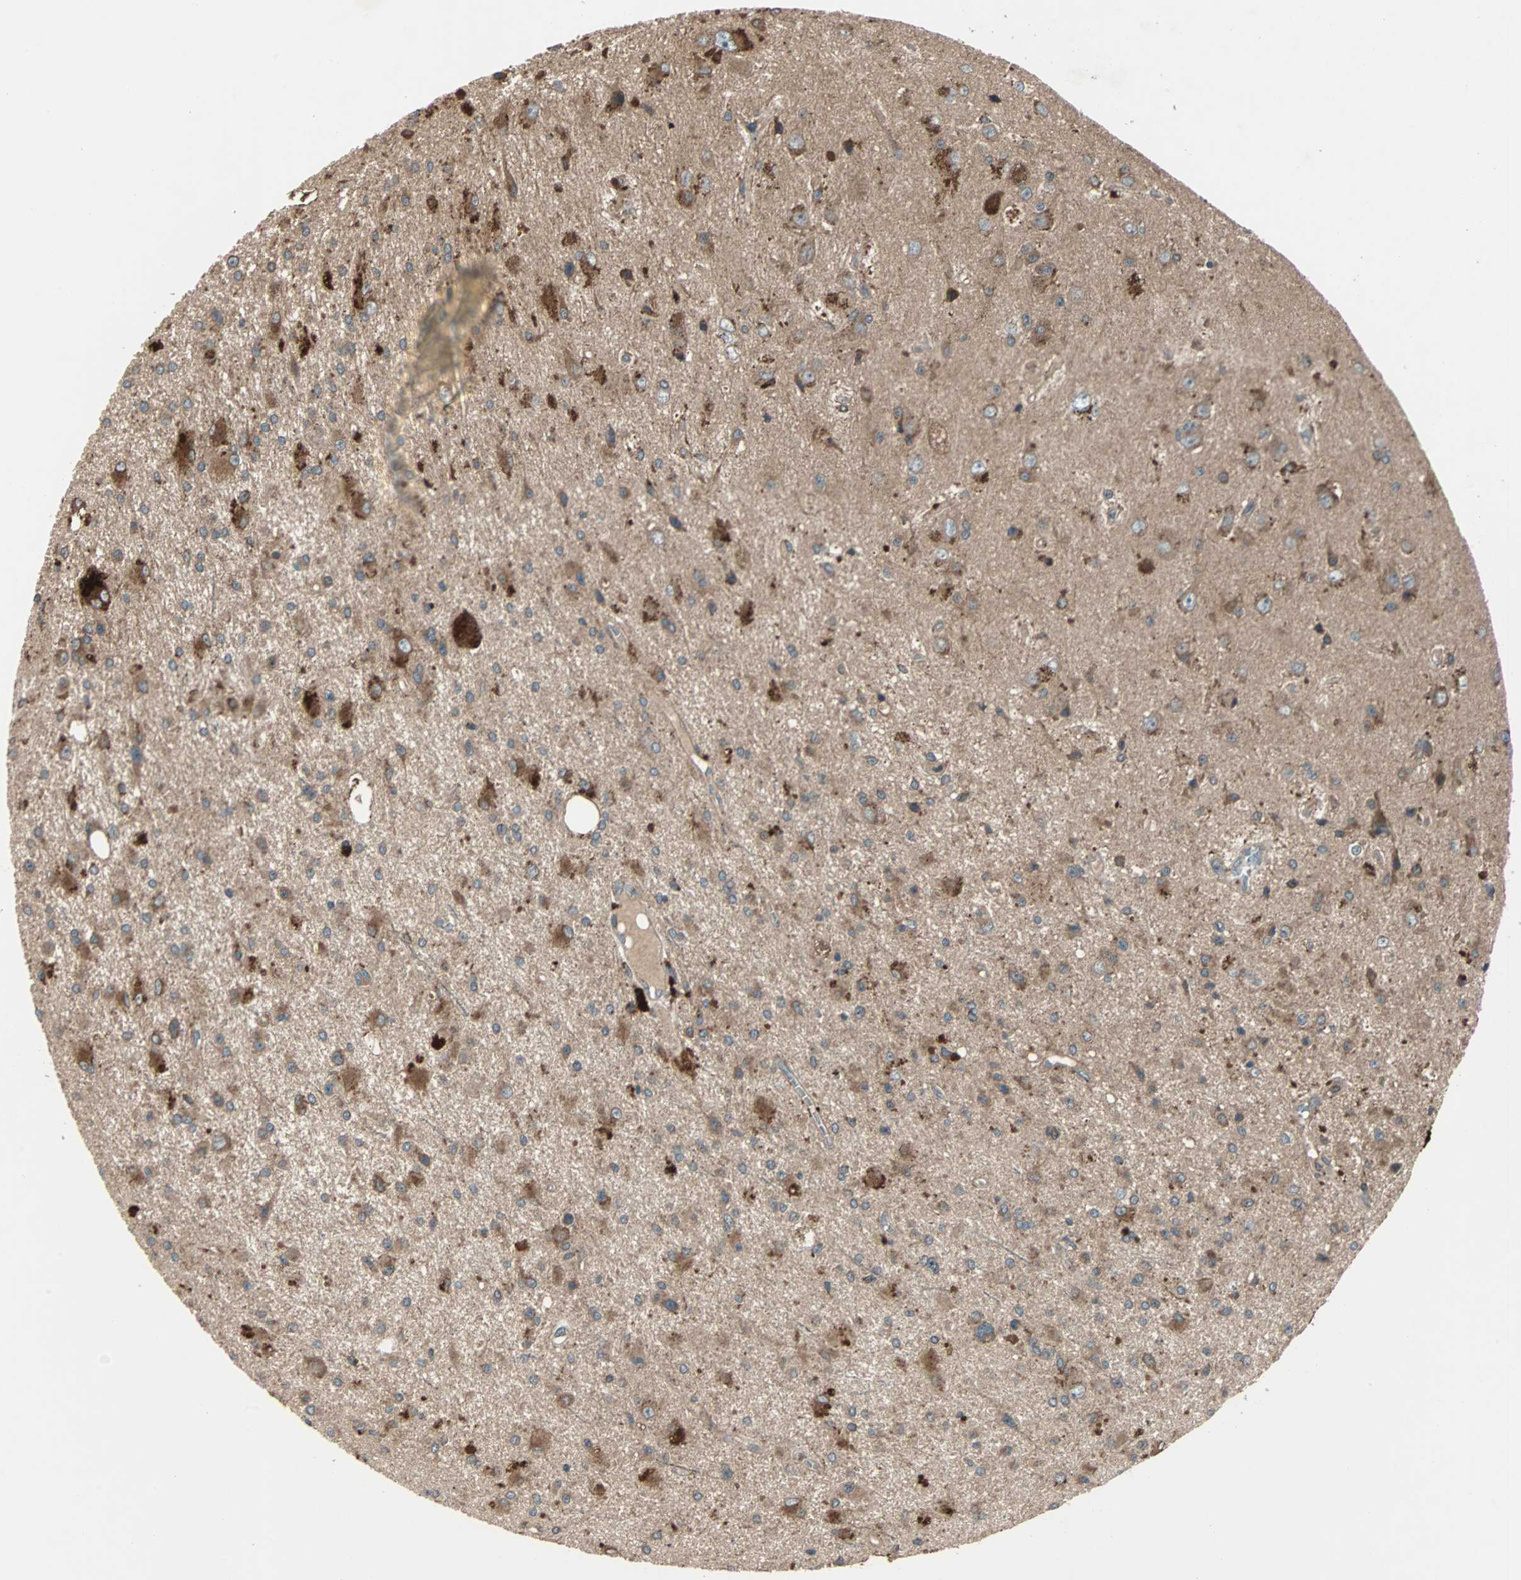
{"staining": {"intensity": "moderate", "quantity": ">75%", "location": "cytoplasmic/membranous"}, "tissue": "glioma", "cell_type": "Tumor cells", "image_type": "cancer", "snomed": [{"axis": "morphology", "description": "Glioma, malignant, Low grade"}, {"axis": "topography", "description": "Brain"}], "caption": "Protein staining exhibits moderate cytoplasmic/membranous positivity in about >75% of tumor cells in malignant glioma (low-grade).", "gene": "RAB7A", "patient": {"sex": "male", "age": 58}}